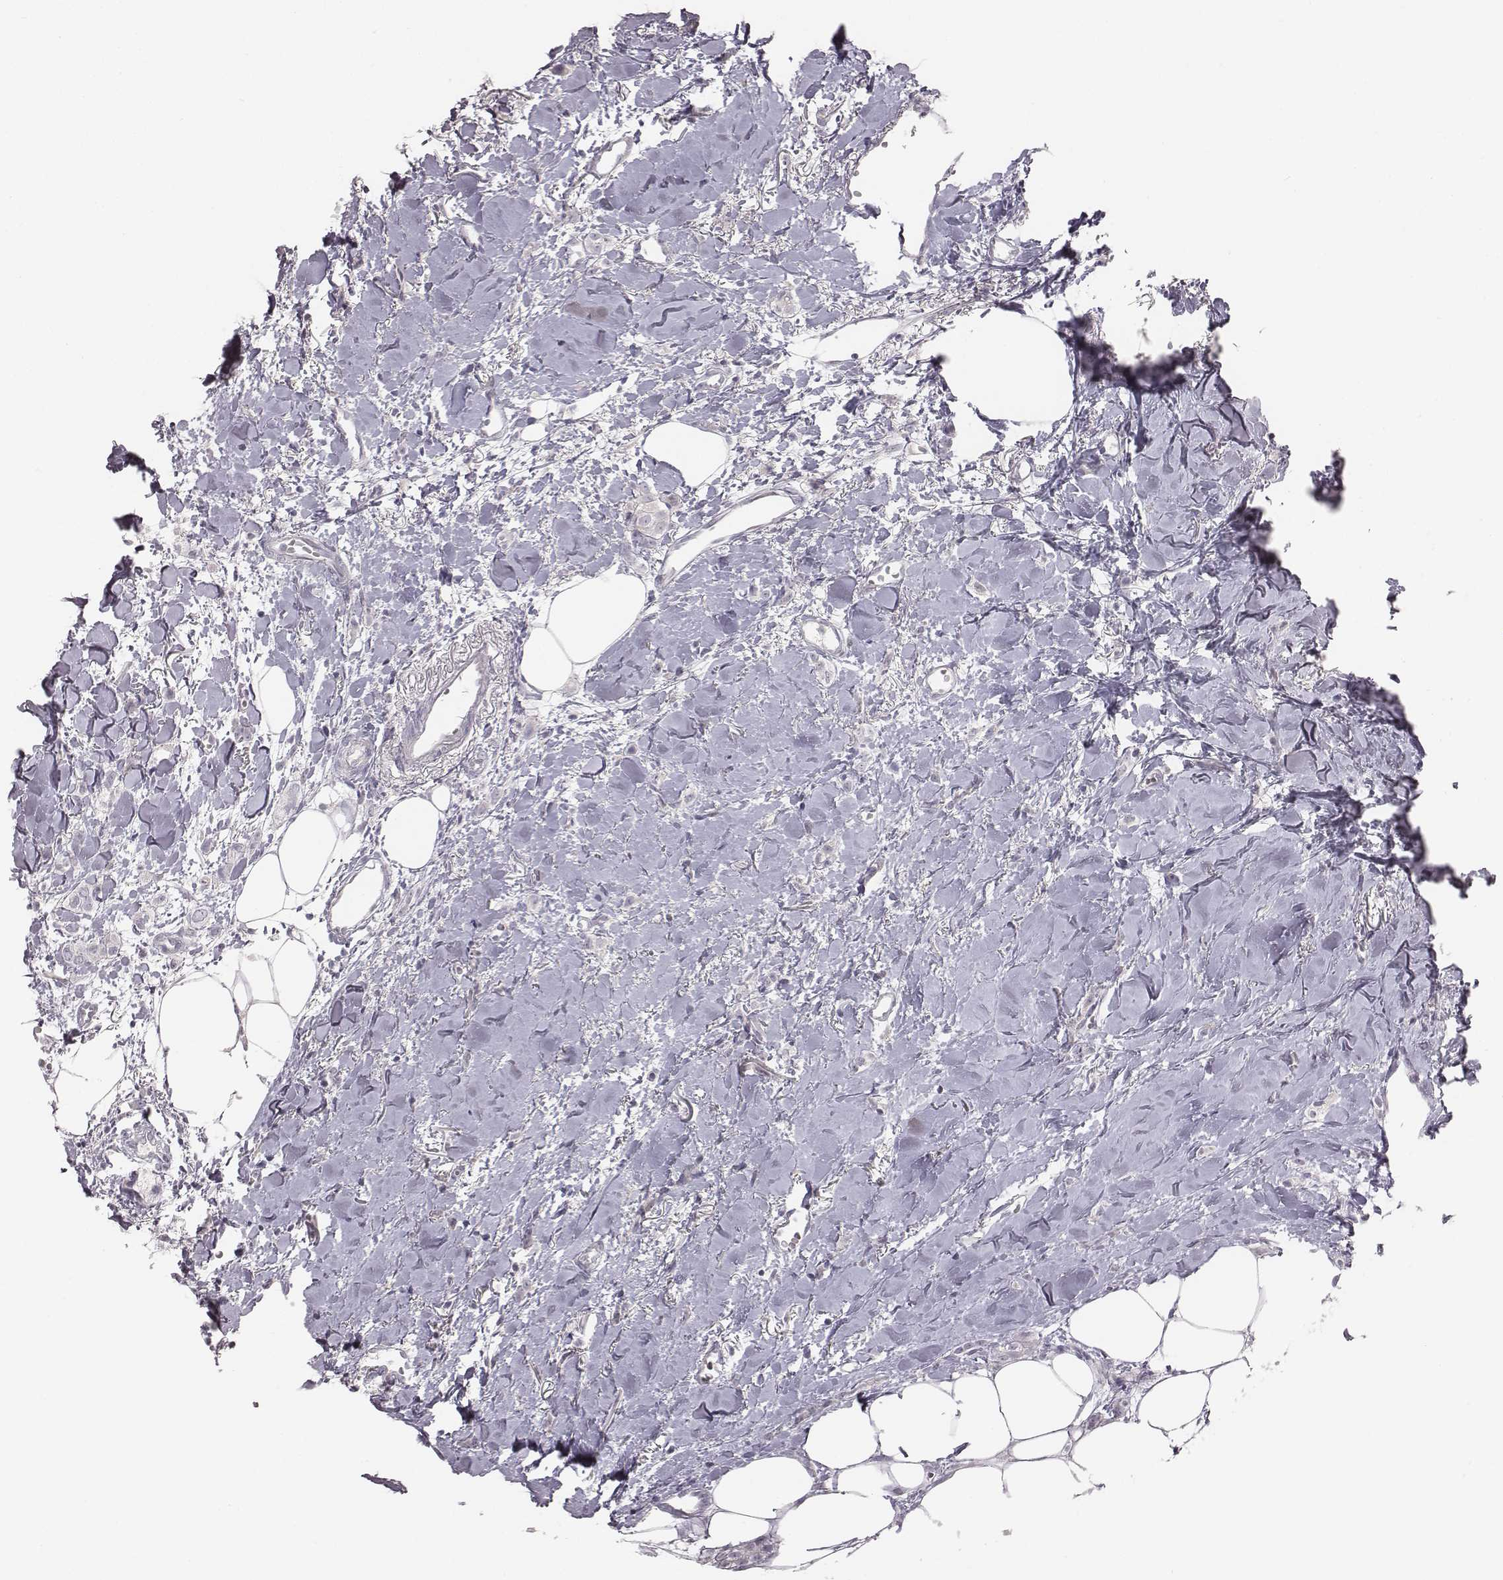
{"staining": {"intensity": "negative", "quantity": "none", "location": "none"}, "tissue": "breast cancer", "cell_type": "Tumor cells", "image_type": "cancer", "snomed": [{"axis": "morphology", "description": "Duct carcinoma"}, {"axis": "topography", "description": "Breast"}], "caption": "A micrograph of human breast cancer is negative for staining in tumor cells.", "gene": "C6orf58", "patient": {"sex": "female", "age": 85}}